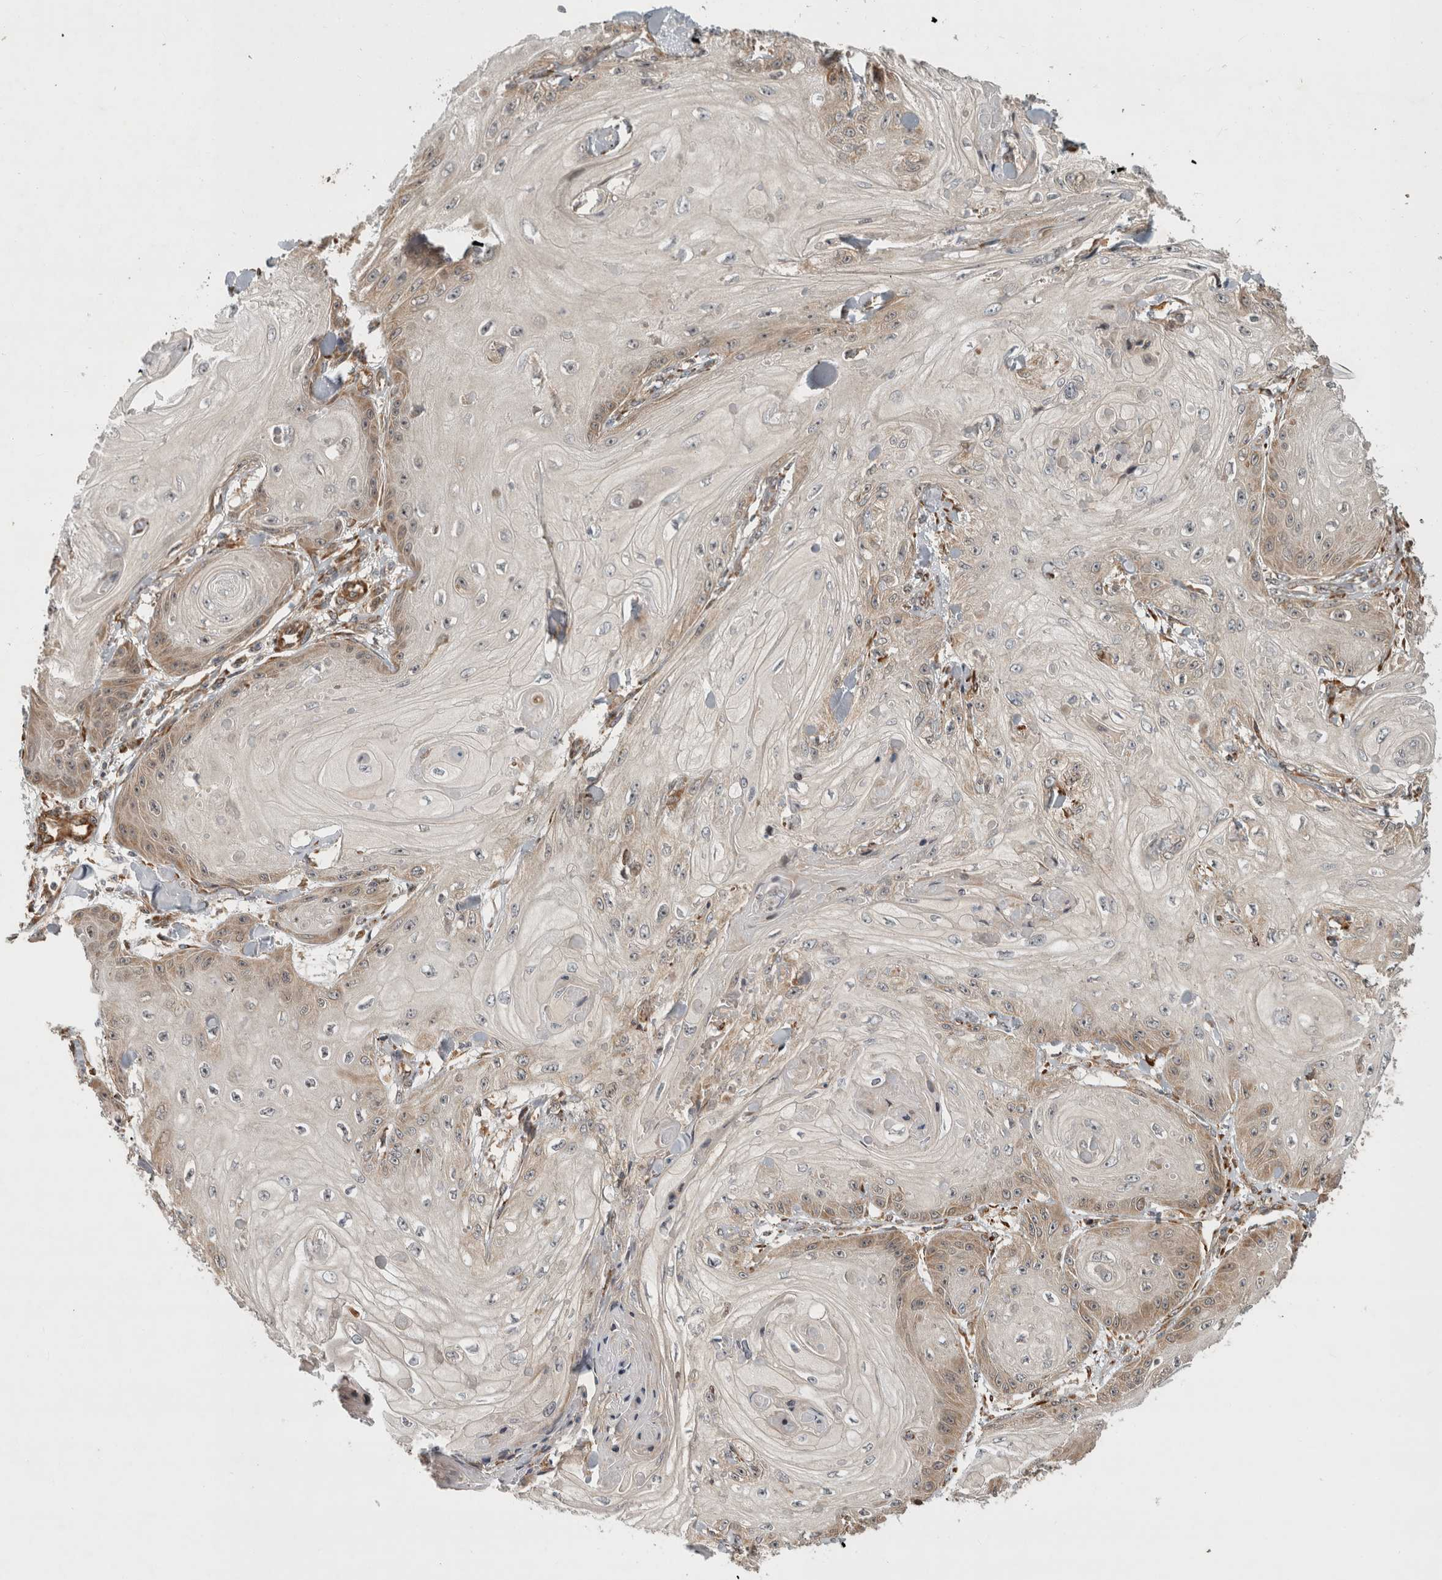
{"staining": {"intensity": "weak", "quantity": "25%-75%", "location": "cytoplasmic/membranous"}, "tissue": "skin cancer", "cell_type": "Tumor cells", "image_type": "cancer", "snomed": [{"axis": "morphology", "description": "Squamous cell carcinoma, NOS"}, {"axis": "topography", "description": "Skin"}], "caption": "Immunohistochemical staining of human skin squamous cell carcinoma displays low levels of weak cytoplasmic/membranous protein expression in approximately 25%-75% of tumor cells. Immunohistochemistry (ihc) stains the protein of interest in brown and the nuclei are stained blue.", "gene": "TUBD1", "patient": {"sex": "male", "age": 74}}